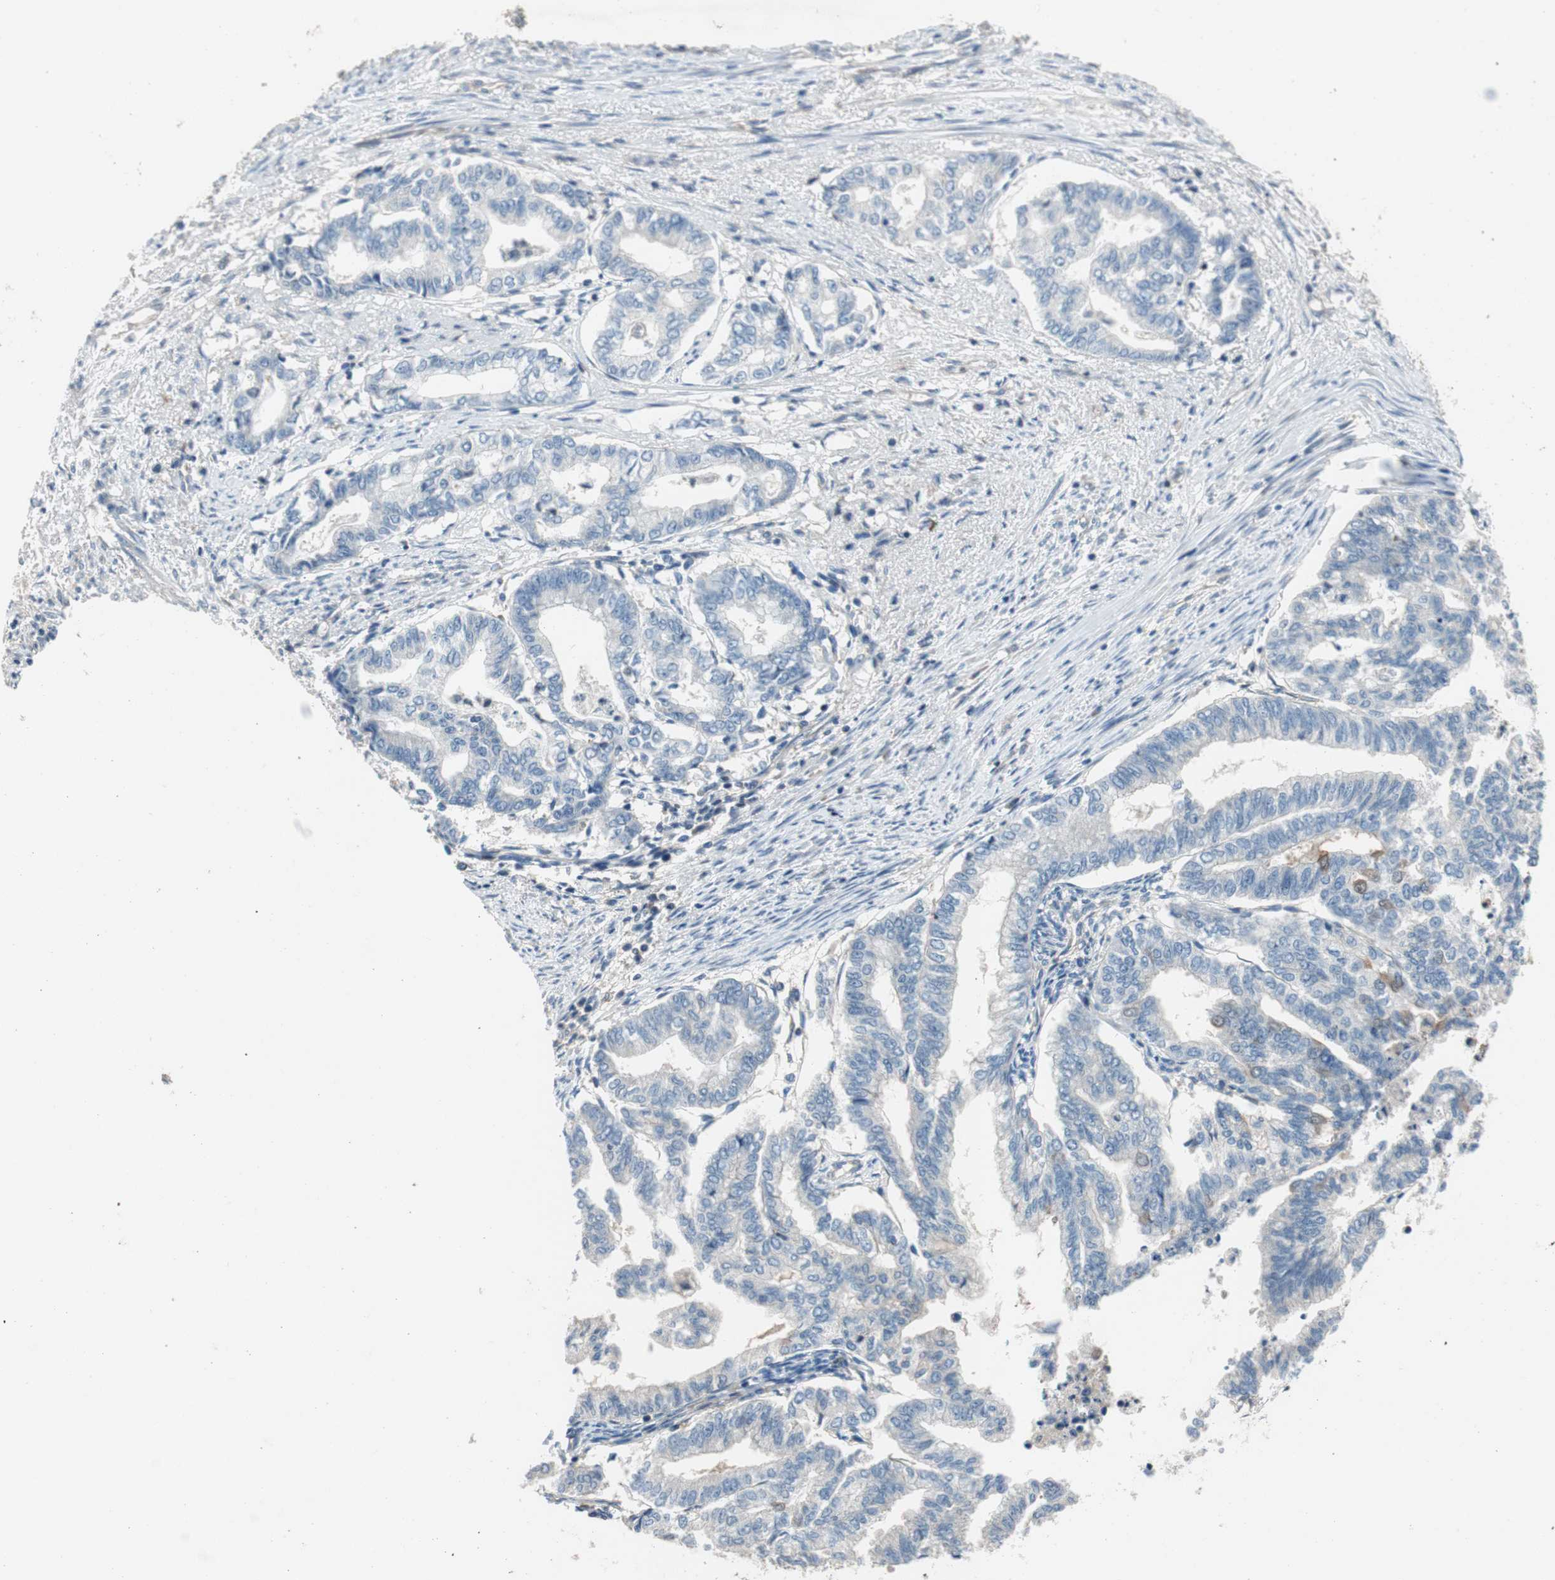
{"staining": {"intensity": "negative", "quantity": "none", "location": "none"}, "tissue": "endometrial cancer", "cell_type": "Tumor cells", "image_type": "cancer", "snomed": [{"axis": "morphology", "description": "Adenocarcinoma, NOS"}, {"axis": "topography", "description": "Endometrium"}], "caption": "DAB immunohistochemical staining of human adenocarcinoma (endometrial) reveals no significant staining in tumor cells.", "gene": "CALML3", "patient": {"sex": "female", "age": 79}}